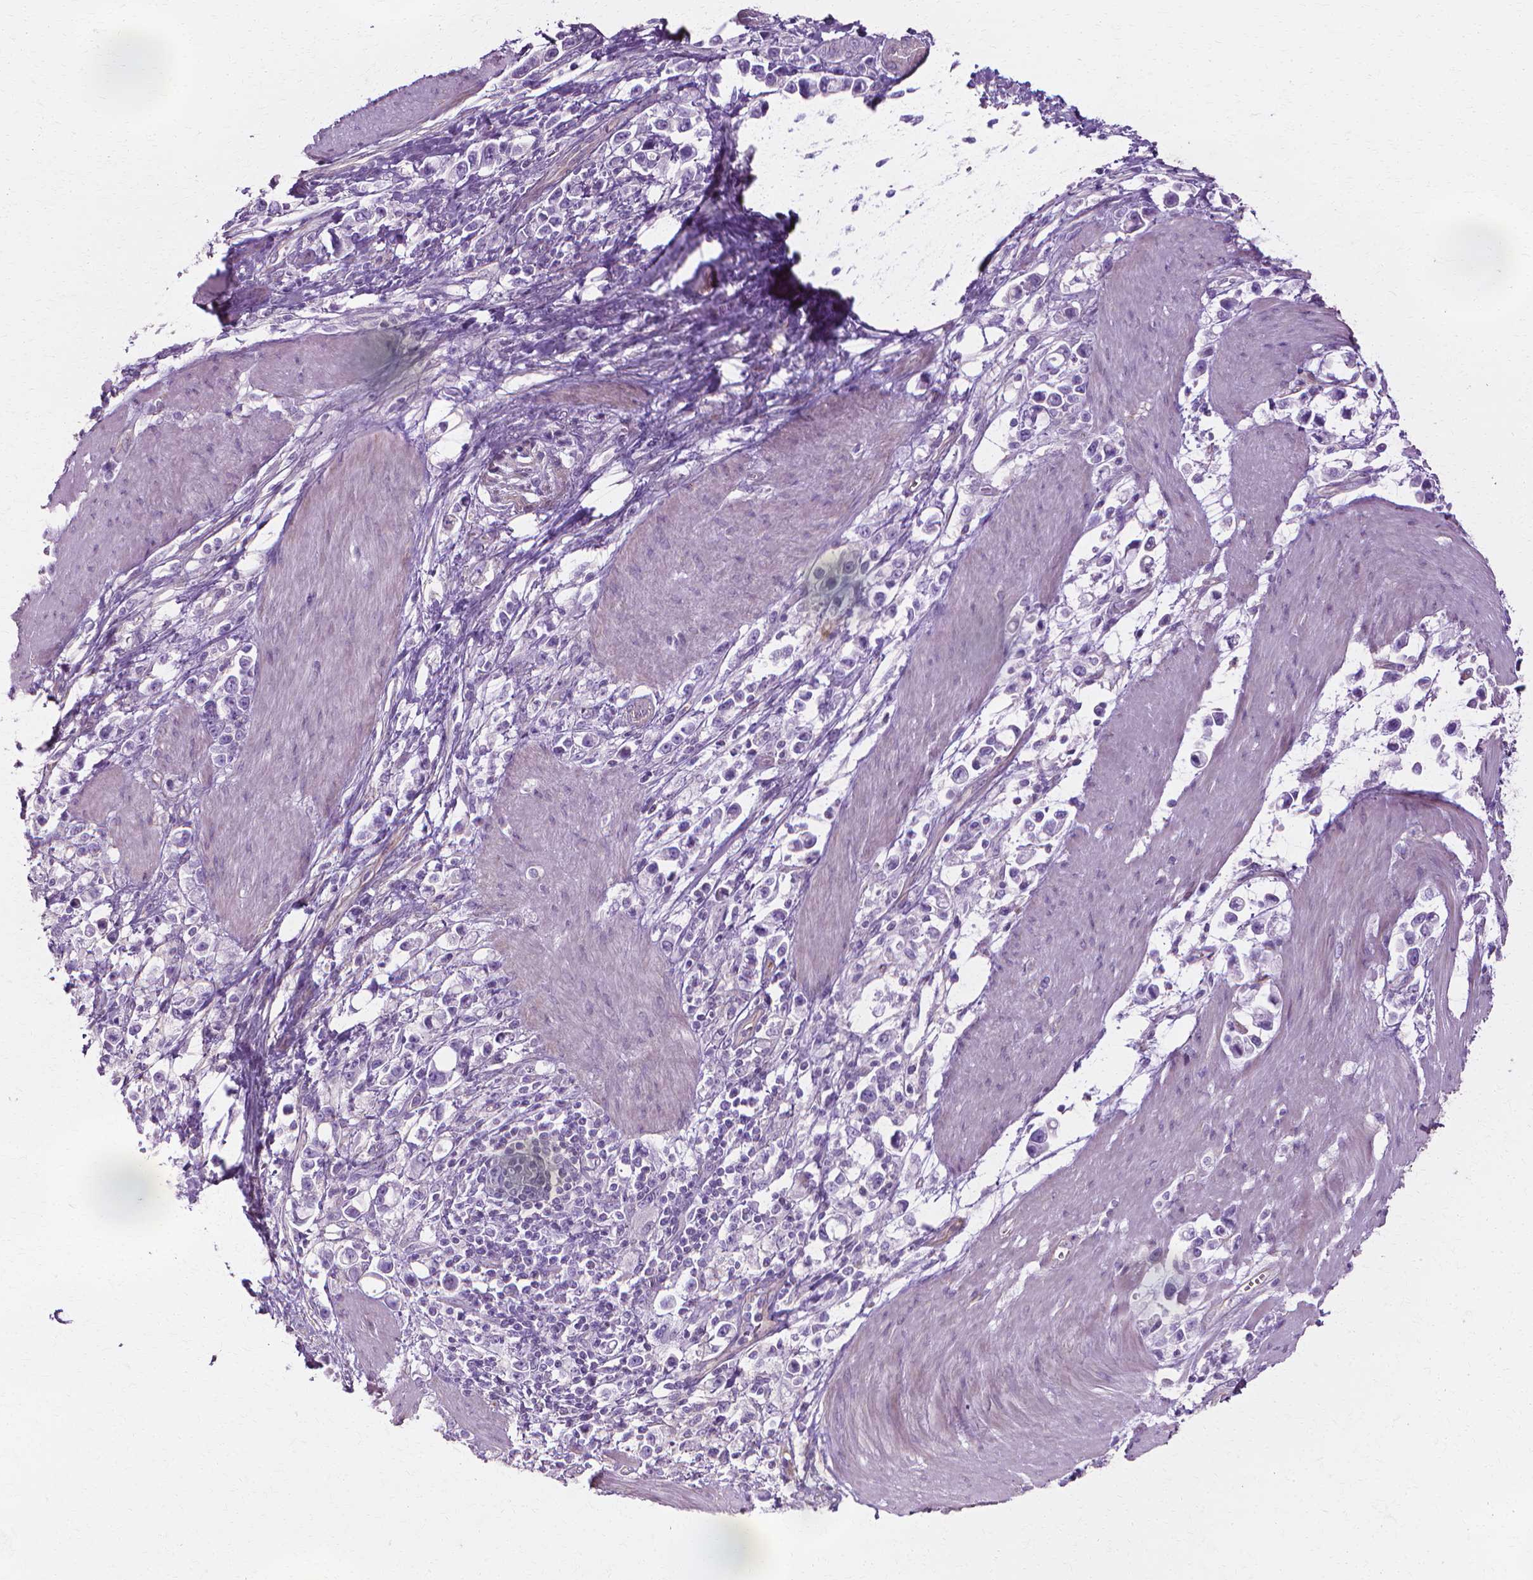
{"staining": {"intensity": "negative", "quantity": "none", "location": "none"}, "tissue": "stomach cancer", "cell_type": "Tumor cells", "image_type": "cancer", "snomed": [{"axis": "morphology", "description": "Adenocarcinoma, NOS"}, {"axis": "topography", "description": "Stomach"}], "caption": "Tumor cells are negative for protein expression in human stomach cancer.", "gene": "CFAP157", "patient": {"sex": "male", "age": 63}}